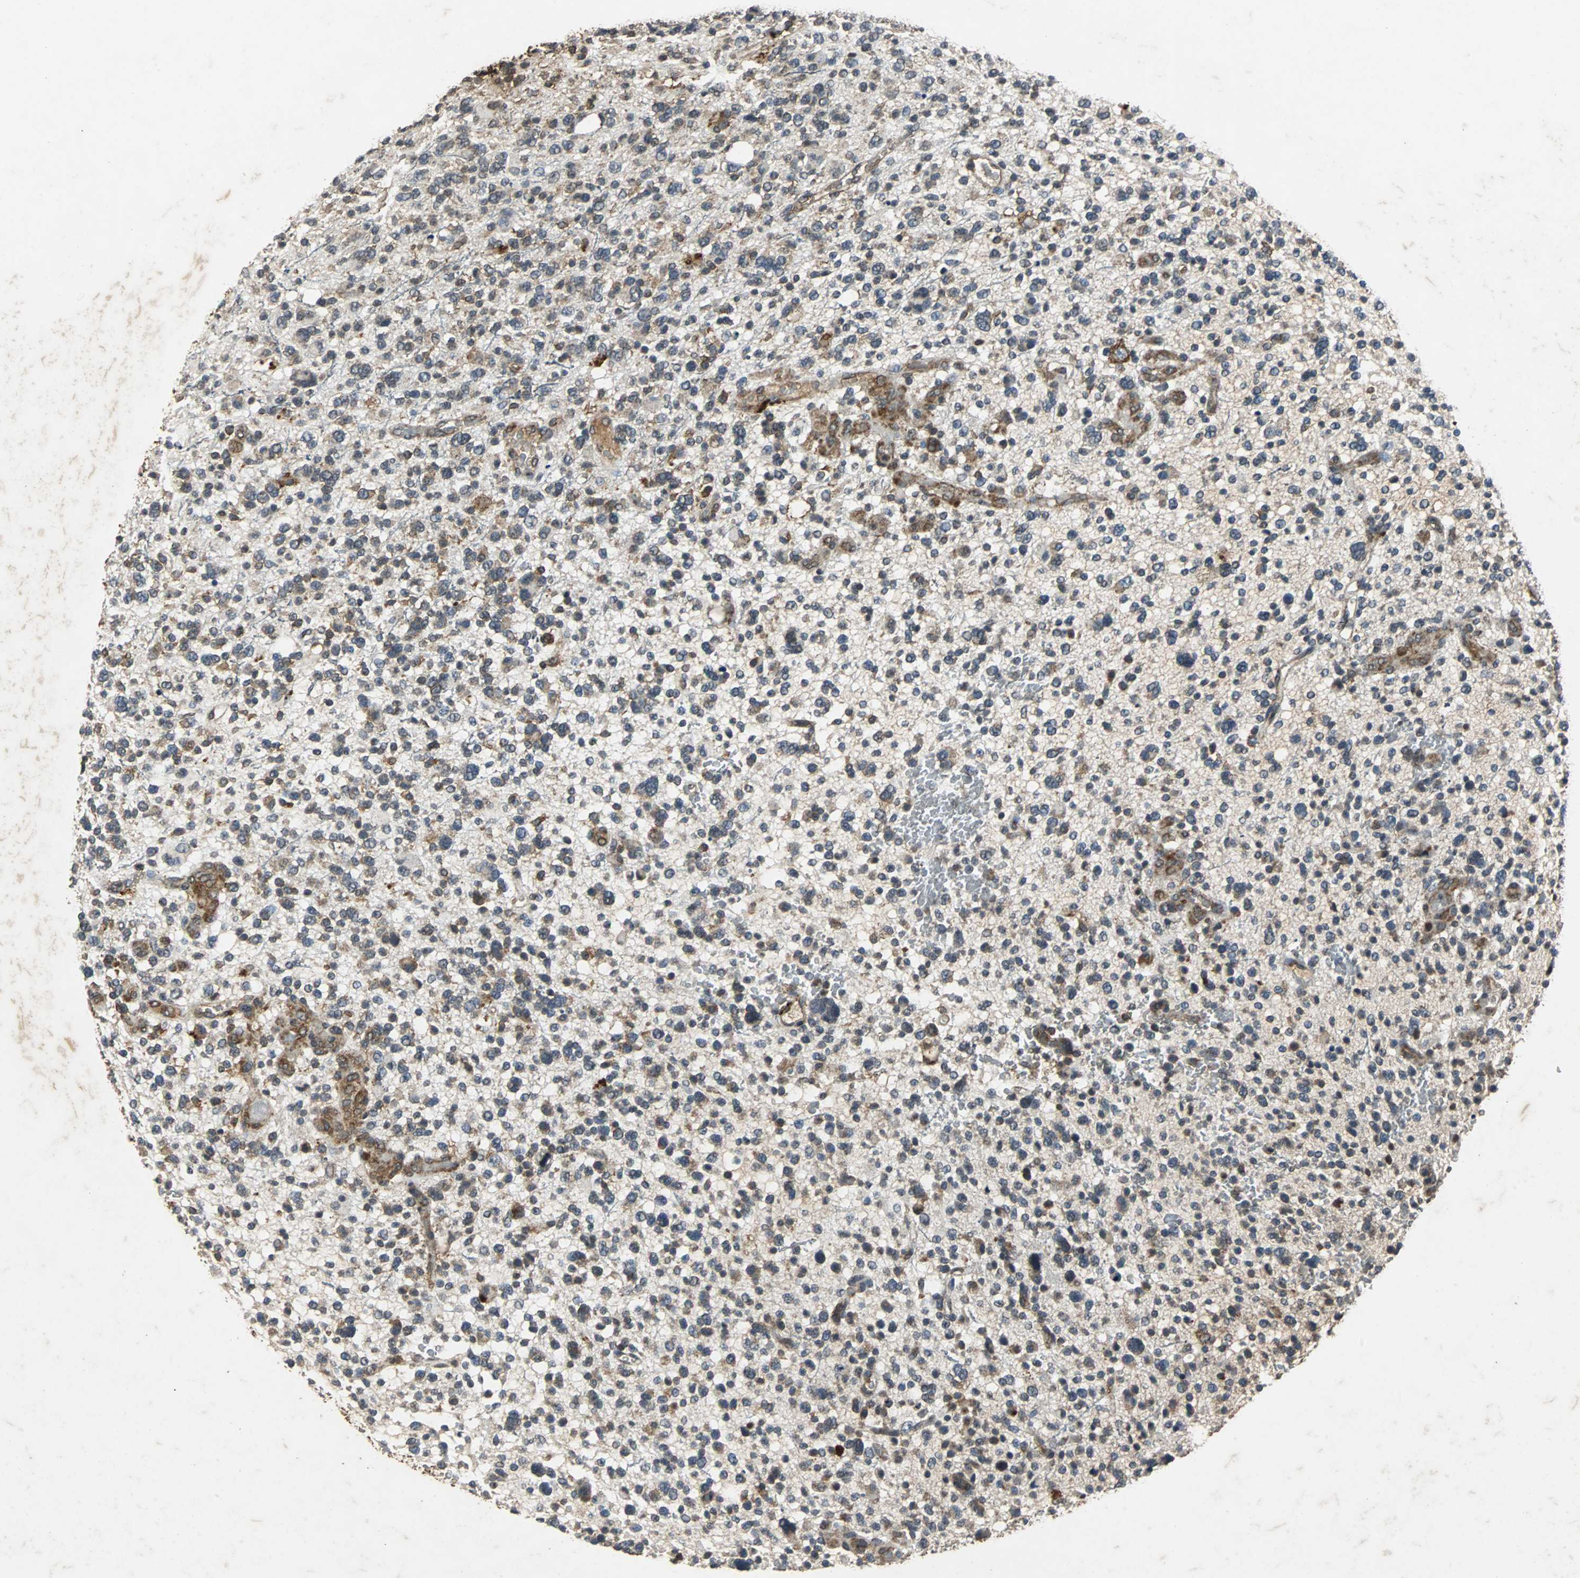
{"staining": {"intensity": "moderate", "quantity": "25%-75%", "location": "cytoplasmic/membranous"}, "tissue": "glioma", "cell_type": "Tumor cells", "image_type": "cancer", "snomed": [{"axis": "morphology", "description": "Glioma, malignant, High grade"}, {"axis": "topography", "description": "Brain"}], "caption": "Human glioma stained for a protein (brown) exhibits moderate cytoplasmic/membranous positive staining in approximately 25%-75% of tumor cells.", "gene": "NAA10", "patient": {"sex": "male", "age": 48}}